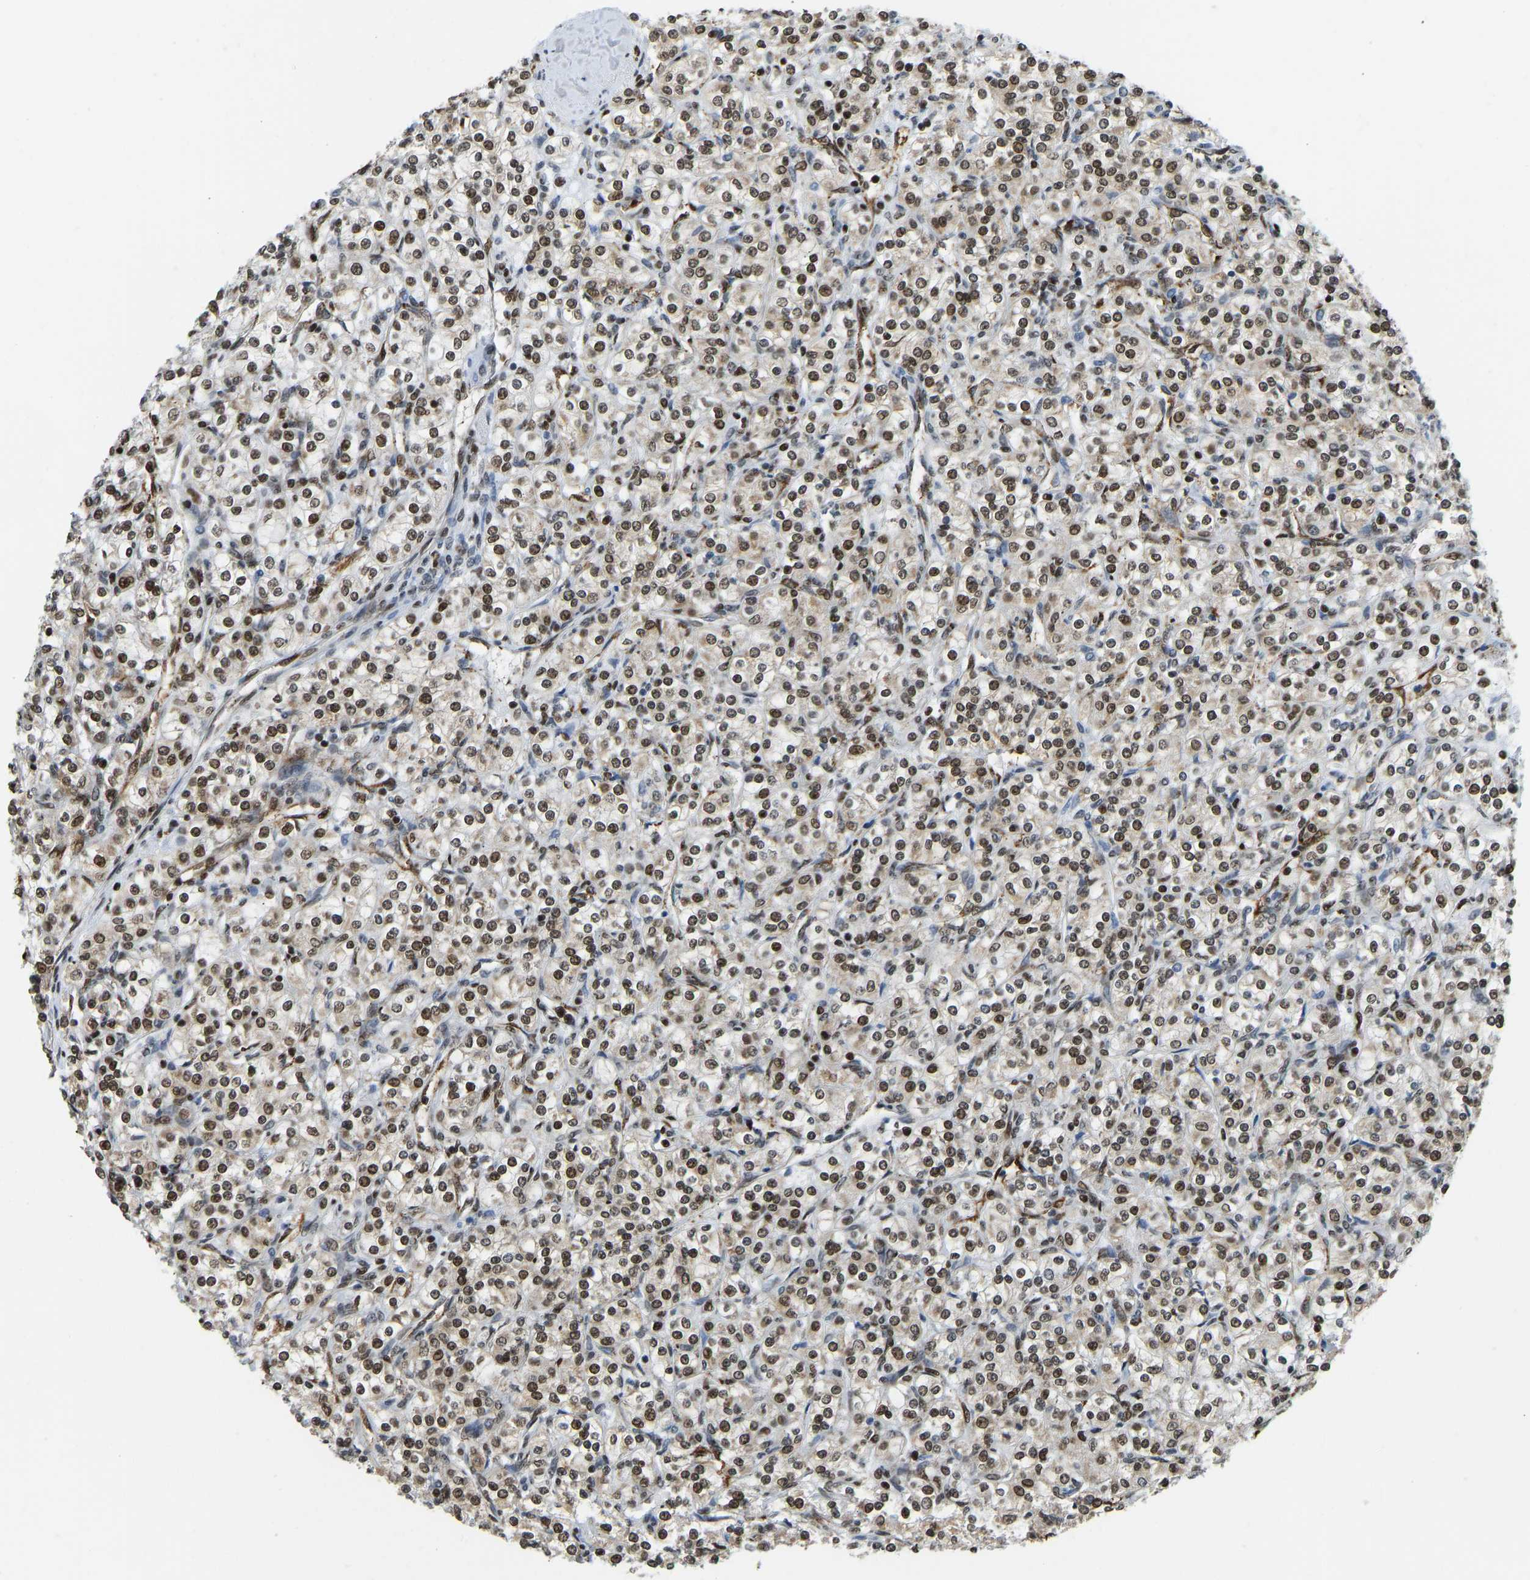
{"staining": {"intensity": "moderate", "quantity": ">75%", "location": "nuclear"}, "tissue": "renal cancer", "cell_type": "Tumor cells", "image_type": "cancer", "snomed": [{"axis": "morphology", "description": "Adenocarcinoma, NOS"}, {"axis": "topography", "description": "Kidney"}], "caption": "There is medium levels of moderate nuclear positivity in tumor cells of adenocarcinoma (renal), as demonstrated by immunohistochemical staining (brown color).", "gene": "ZSCAN20", "patient": {"sex": "male", "age": 77}}